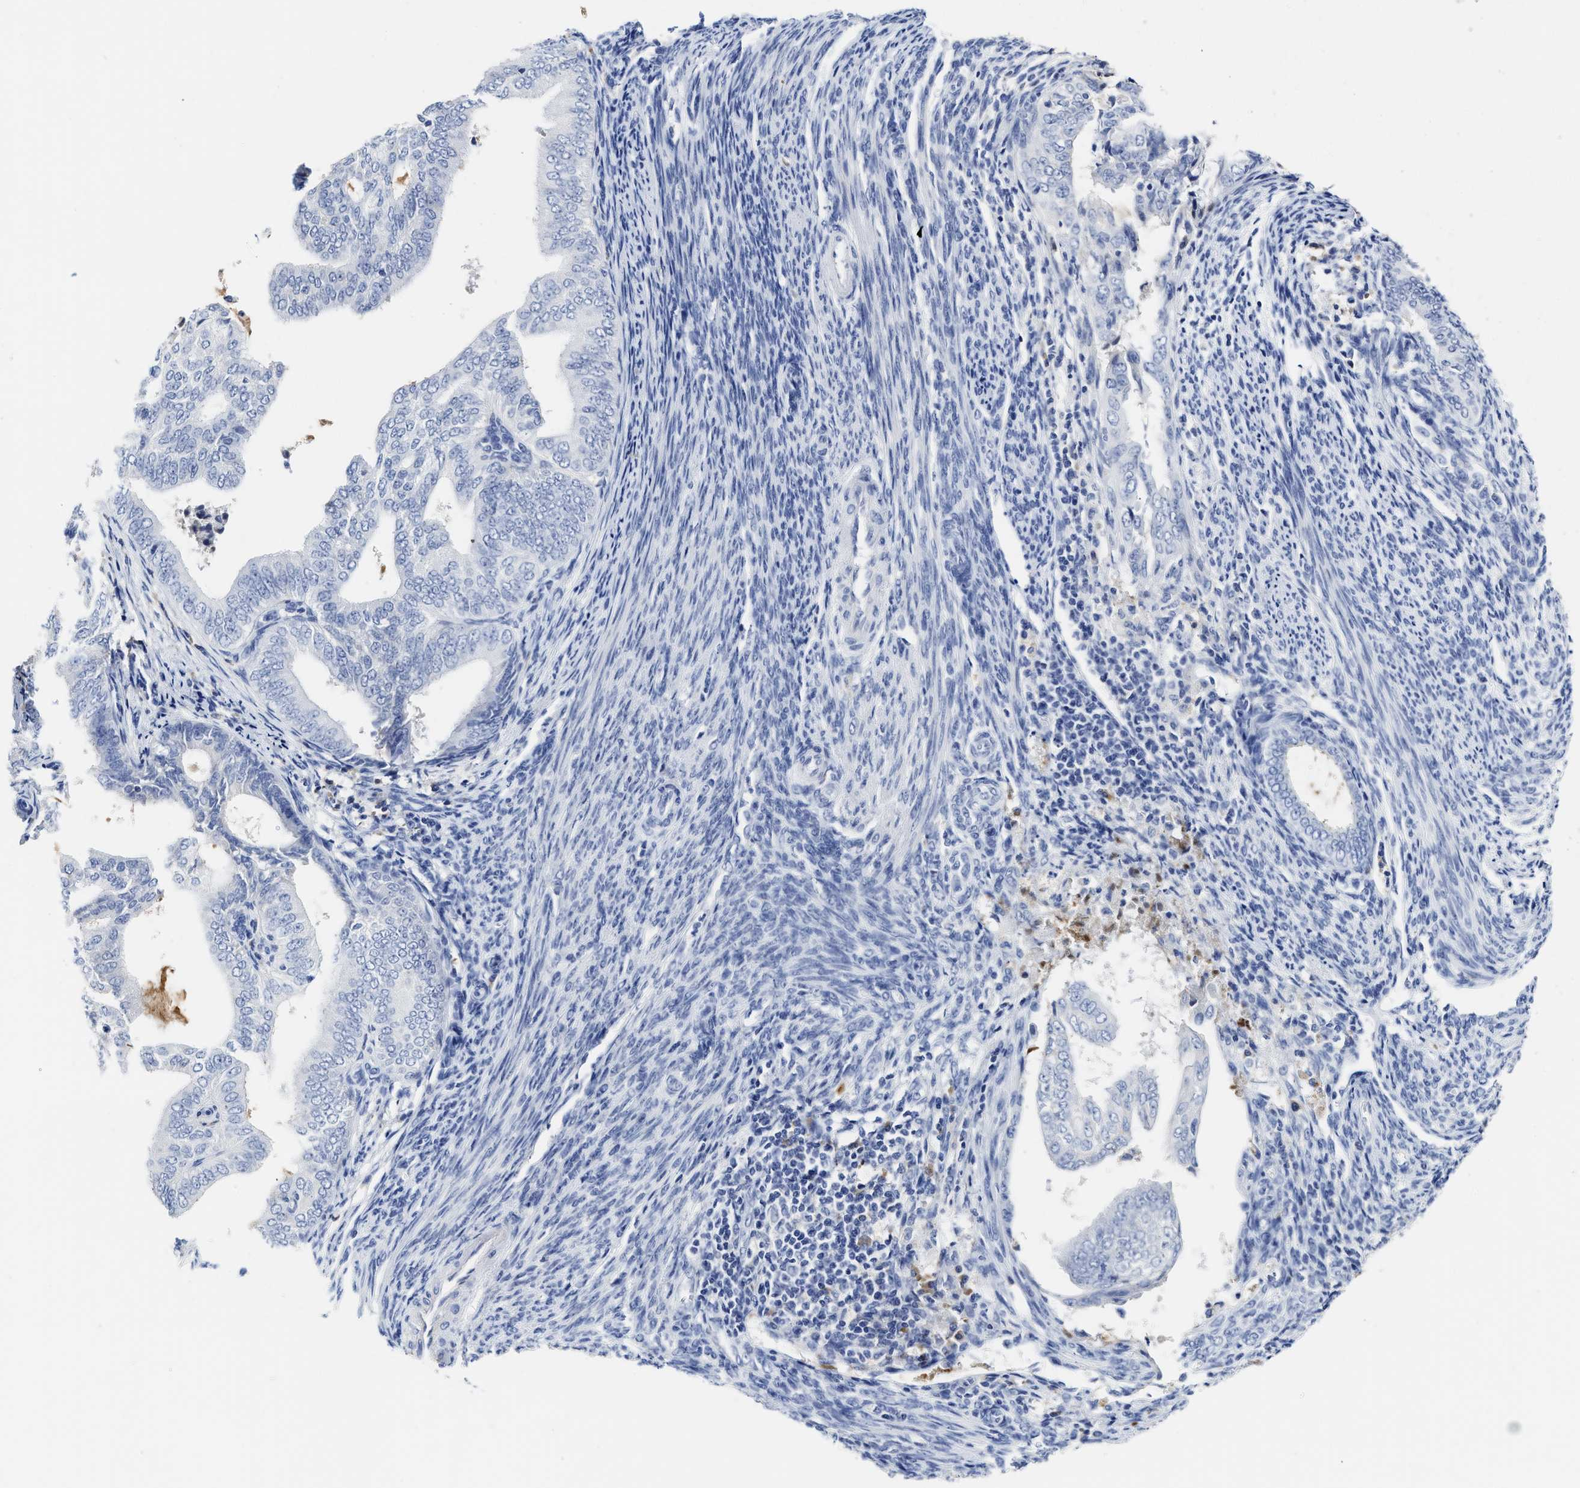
{"staining": {"intensity": "negative", "quantity": "none", "location": "none"}, "tissue": "endometrial cancer", "cell_type": "Tumor cells", "image_type": "cancer", "snomed": [{"axis": "morphology", "description": "Adenocarcinoma, NOS"}, {"axis": "topography", "description": "Endometrium"}], "caption": "Protein analysis of endometrial cancer reveals no significant positivity in tumor cells.", "gene": "C2", "patient": {"sex": "female", "age": 58}}